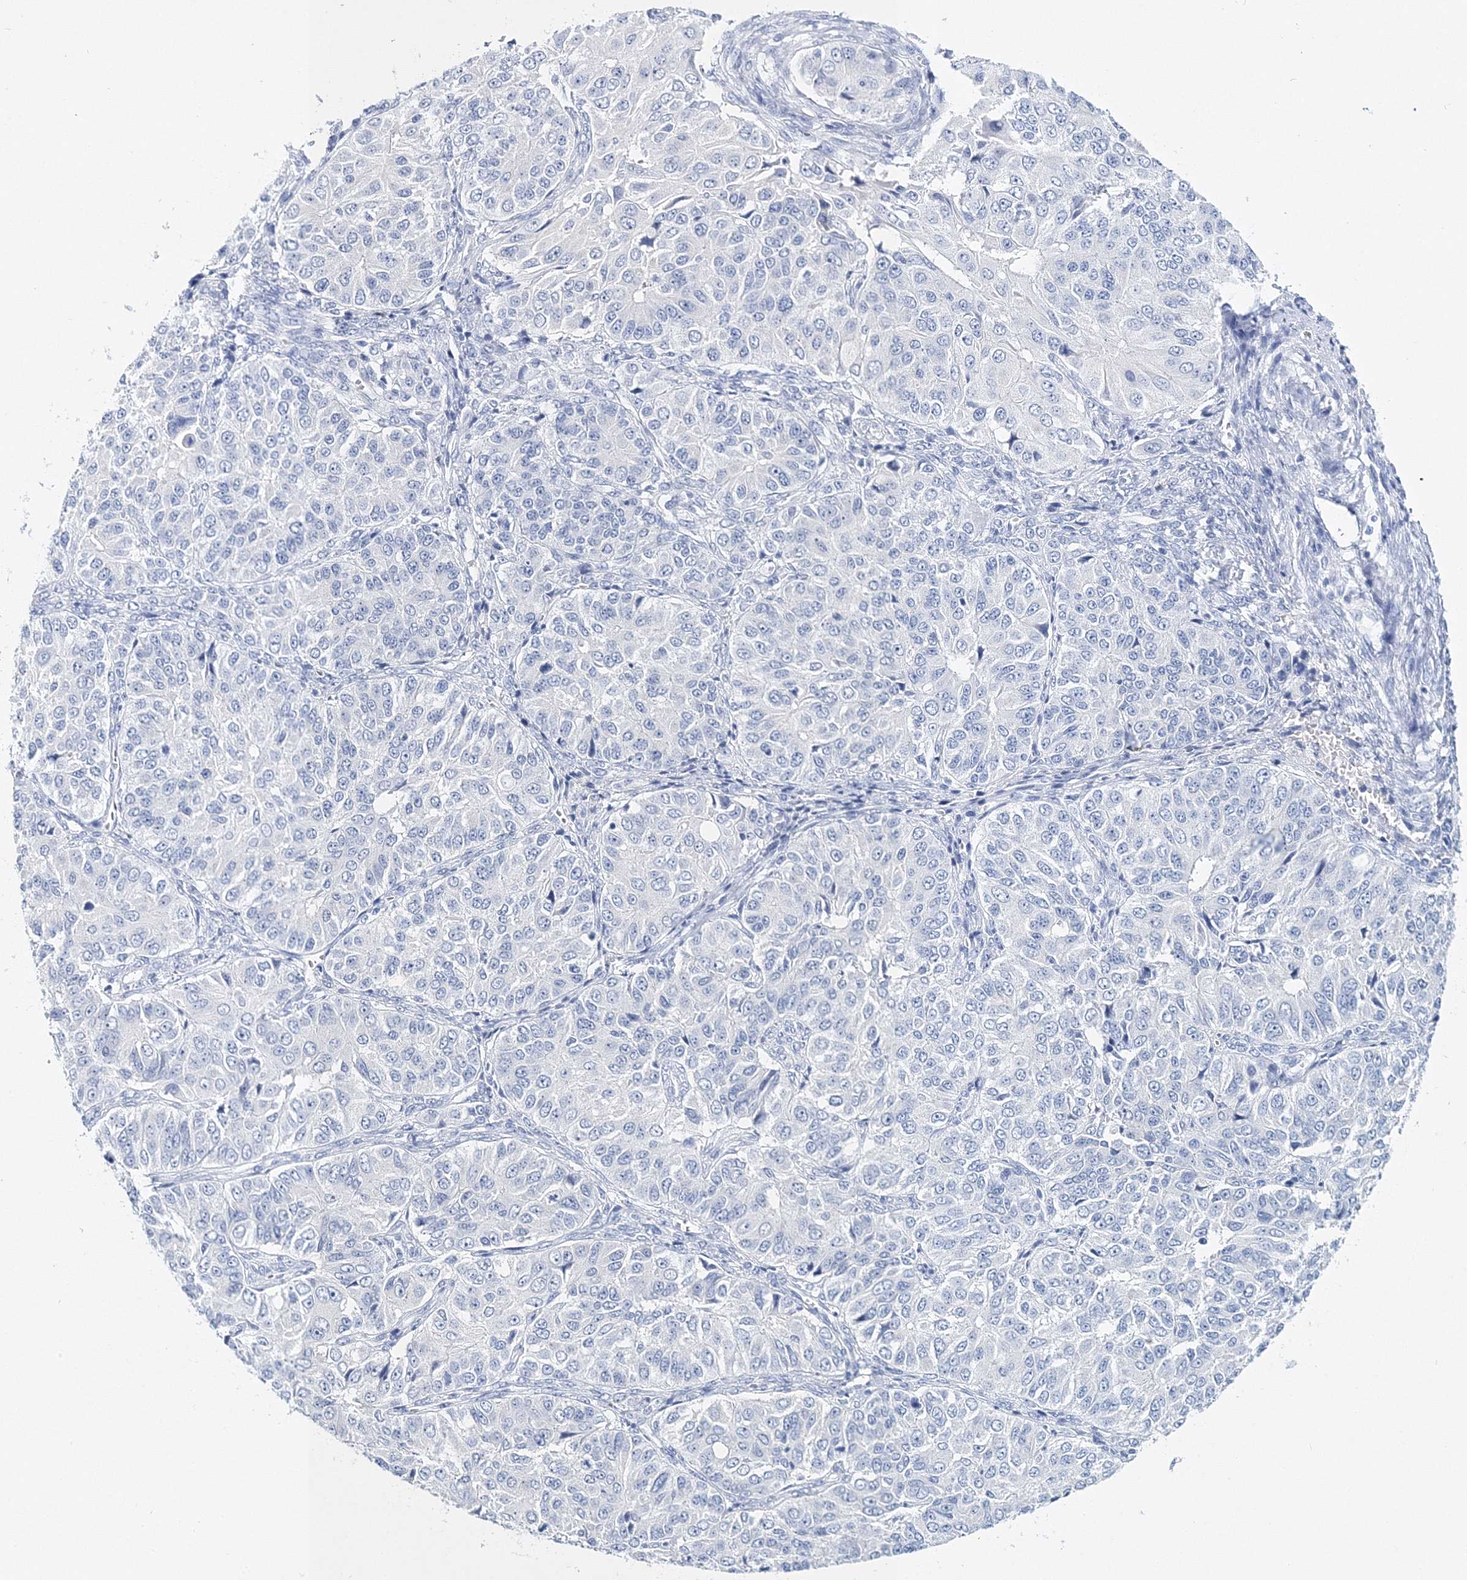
{"staining": {"intensity": "negative", "quantity": "none", "location": "none"}, "tissue": "ovarian cancer", "cell_type": "Tumor cells", "image_type": "cancer", "snomed": [{"axis": "morphology", "description": "Carcinoma, endometroid"}, {"axis": "topography", "description": "Ovary"}], "caption": "Immunohistochemistry (IHC) micrograph of human ovarian cancer (endometroid carcinoma) stained for a protein (brown), which displays no staining in tumor cells. (DAB (3,3'-diaminobenzidine) immunohistochemistry with hematoxylin counter stain).", "gene": "MYOZ2", "patient": {"sex": "female", "age": 51}}